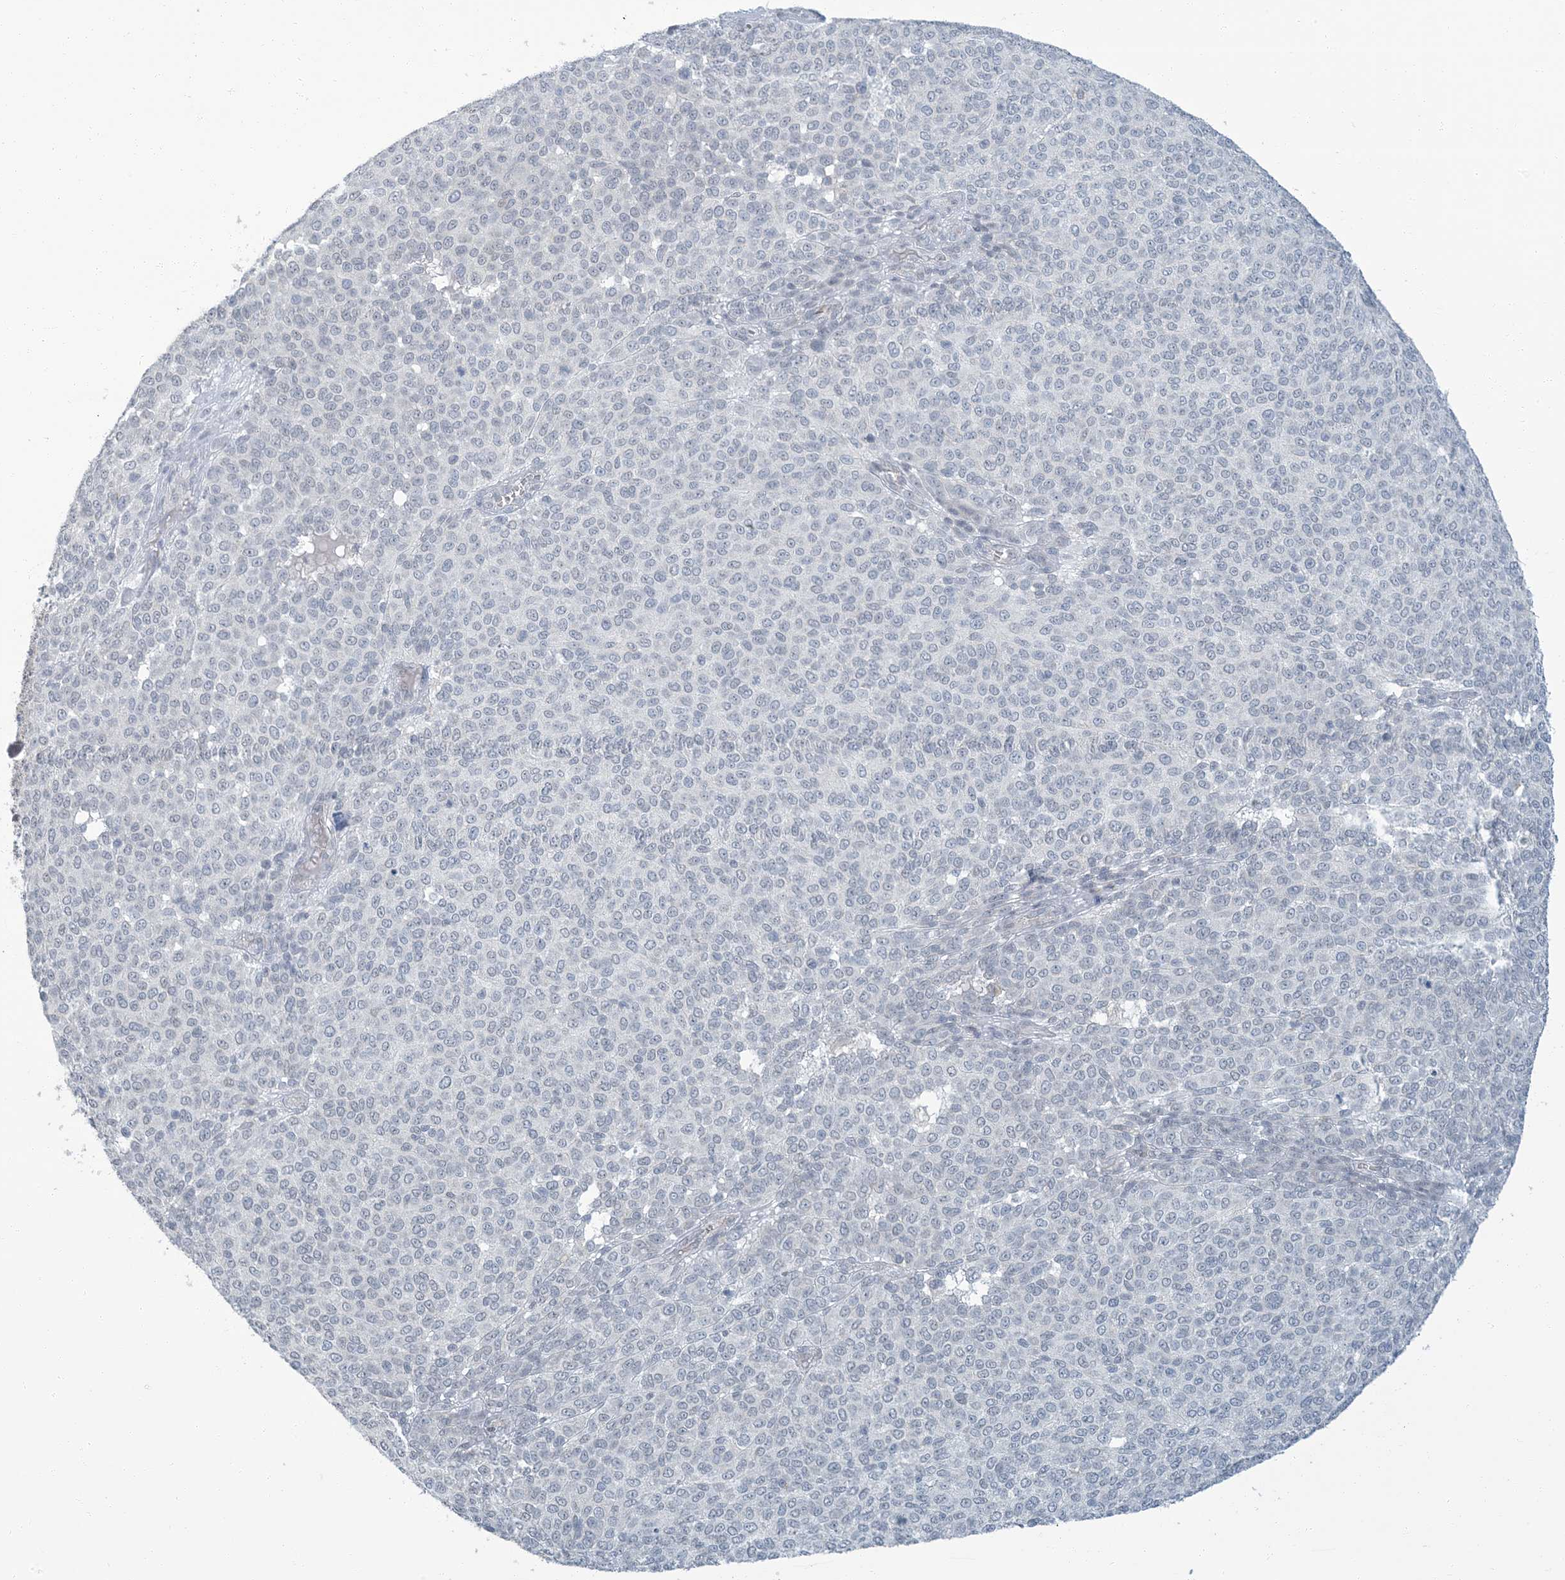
{"staining": {"intensity": "negative", "quantity": "none", "location": "none"}, "tissue": "melanoma", "cell_type": "Tumor cells", "image_type": "cancer", "snomed": [{"axis": "morphology", "description": "Malignant melanoma, NOS"}, {"axis": "topography", "description": "Skin"}], "caption": "Immunohistochemistry micrograph of melanoma stained for a protein (brown), which reveals no staining in tumor cells.", "gene": "EPHA4", "patient": {"sex": "male", "age": 49}}